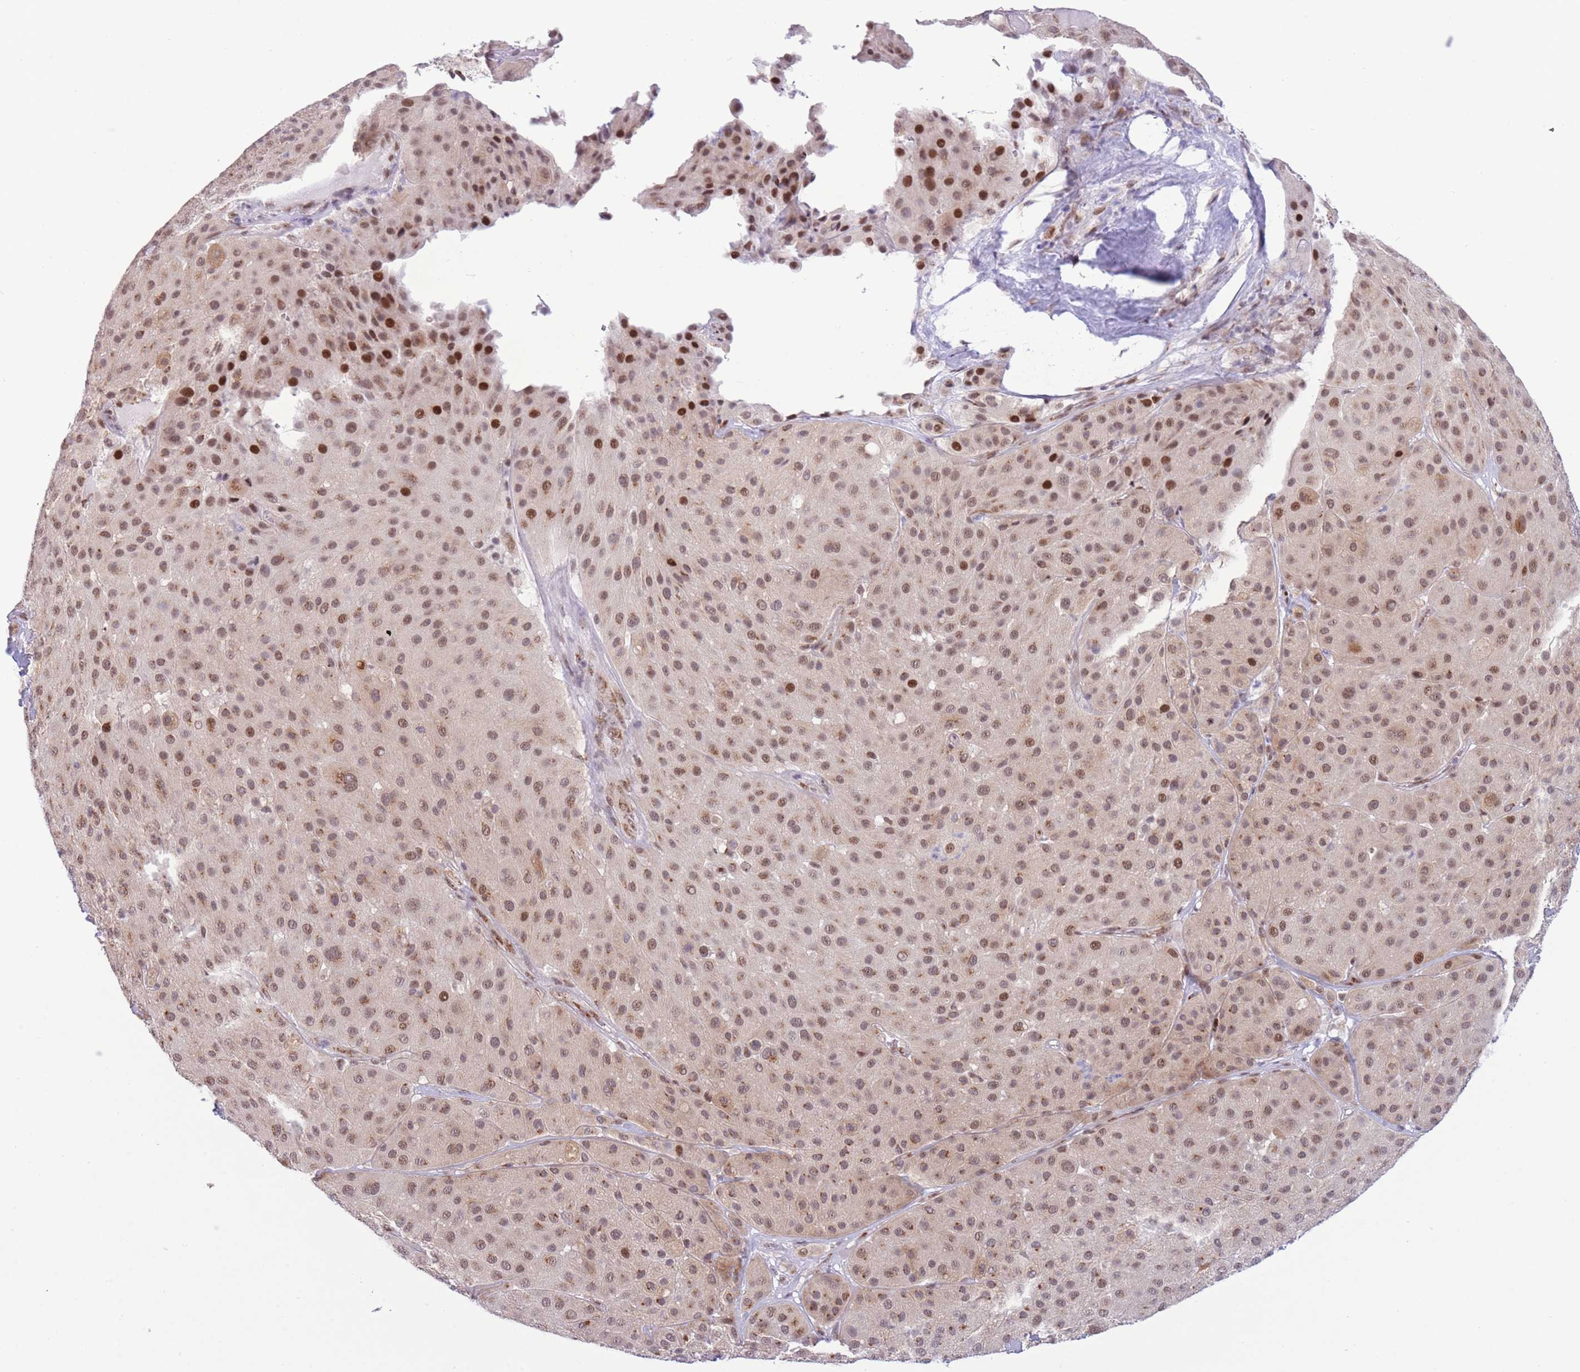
{"staining": {"intensity": "moderate", "quantity": "25%-75%", "location": "cytoplasmic/membranous,nuclear"}, "tissue": "melanoma", "cell_type": "Tumor cells", "image_type": "cancer", "snomed": [{"axis": "morphology", "description": "Malignant melanoma, Metastatic site"}, {"axis": "topography", "description": "Smooth muscle"}], "caption": "Melanoma stained with a brown dye demonstrates moderate cytoplasmic/membranous and nuclear positive positivity in approximately 25%-75% of tumor cells.", "gene": "INO80C", "patient": {"sex": "male", "age": 41}}